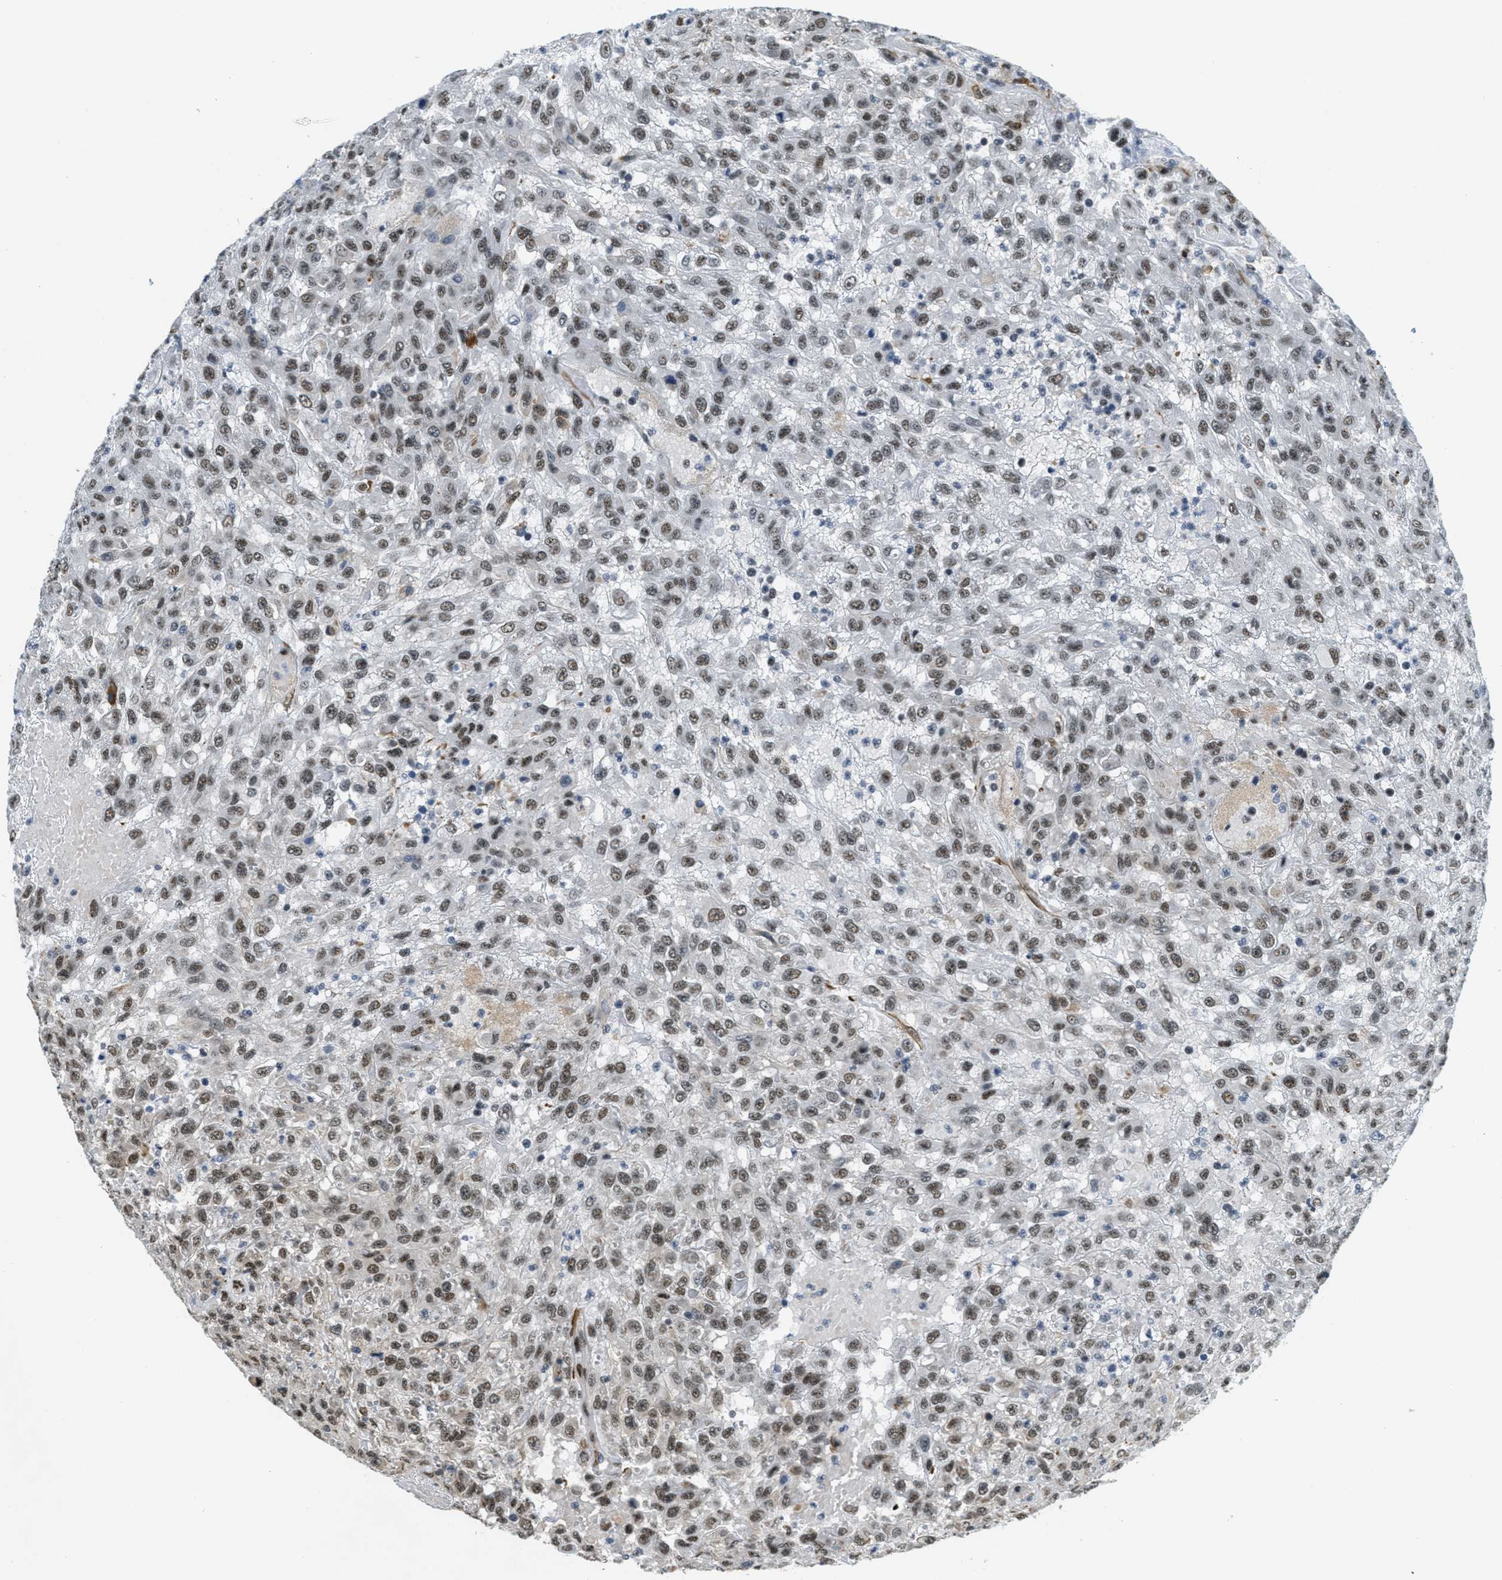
{"staining": {"intensity": "moderate", "quantity": ">75%", "location": "nuclear"}, "tissue": "urothelial cancer", "cell_type": "Tumor cells", "image_type": "cancer", "snomed": [{"axis": "morphology", "description": "Urothelial carcinoma, High grade"}, {"axis": "topography", "description": "Urinary bladder"}], "caption": "The image reveals immunohistochemical staining of urothelial cancer. There is moderate nuclear expression is appreciated in about >75% of tumor cells.", "gene": "CFAP36", "patient": {"sex": "male", "age": 46}}